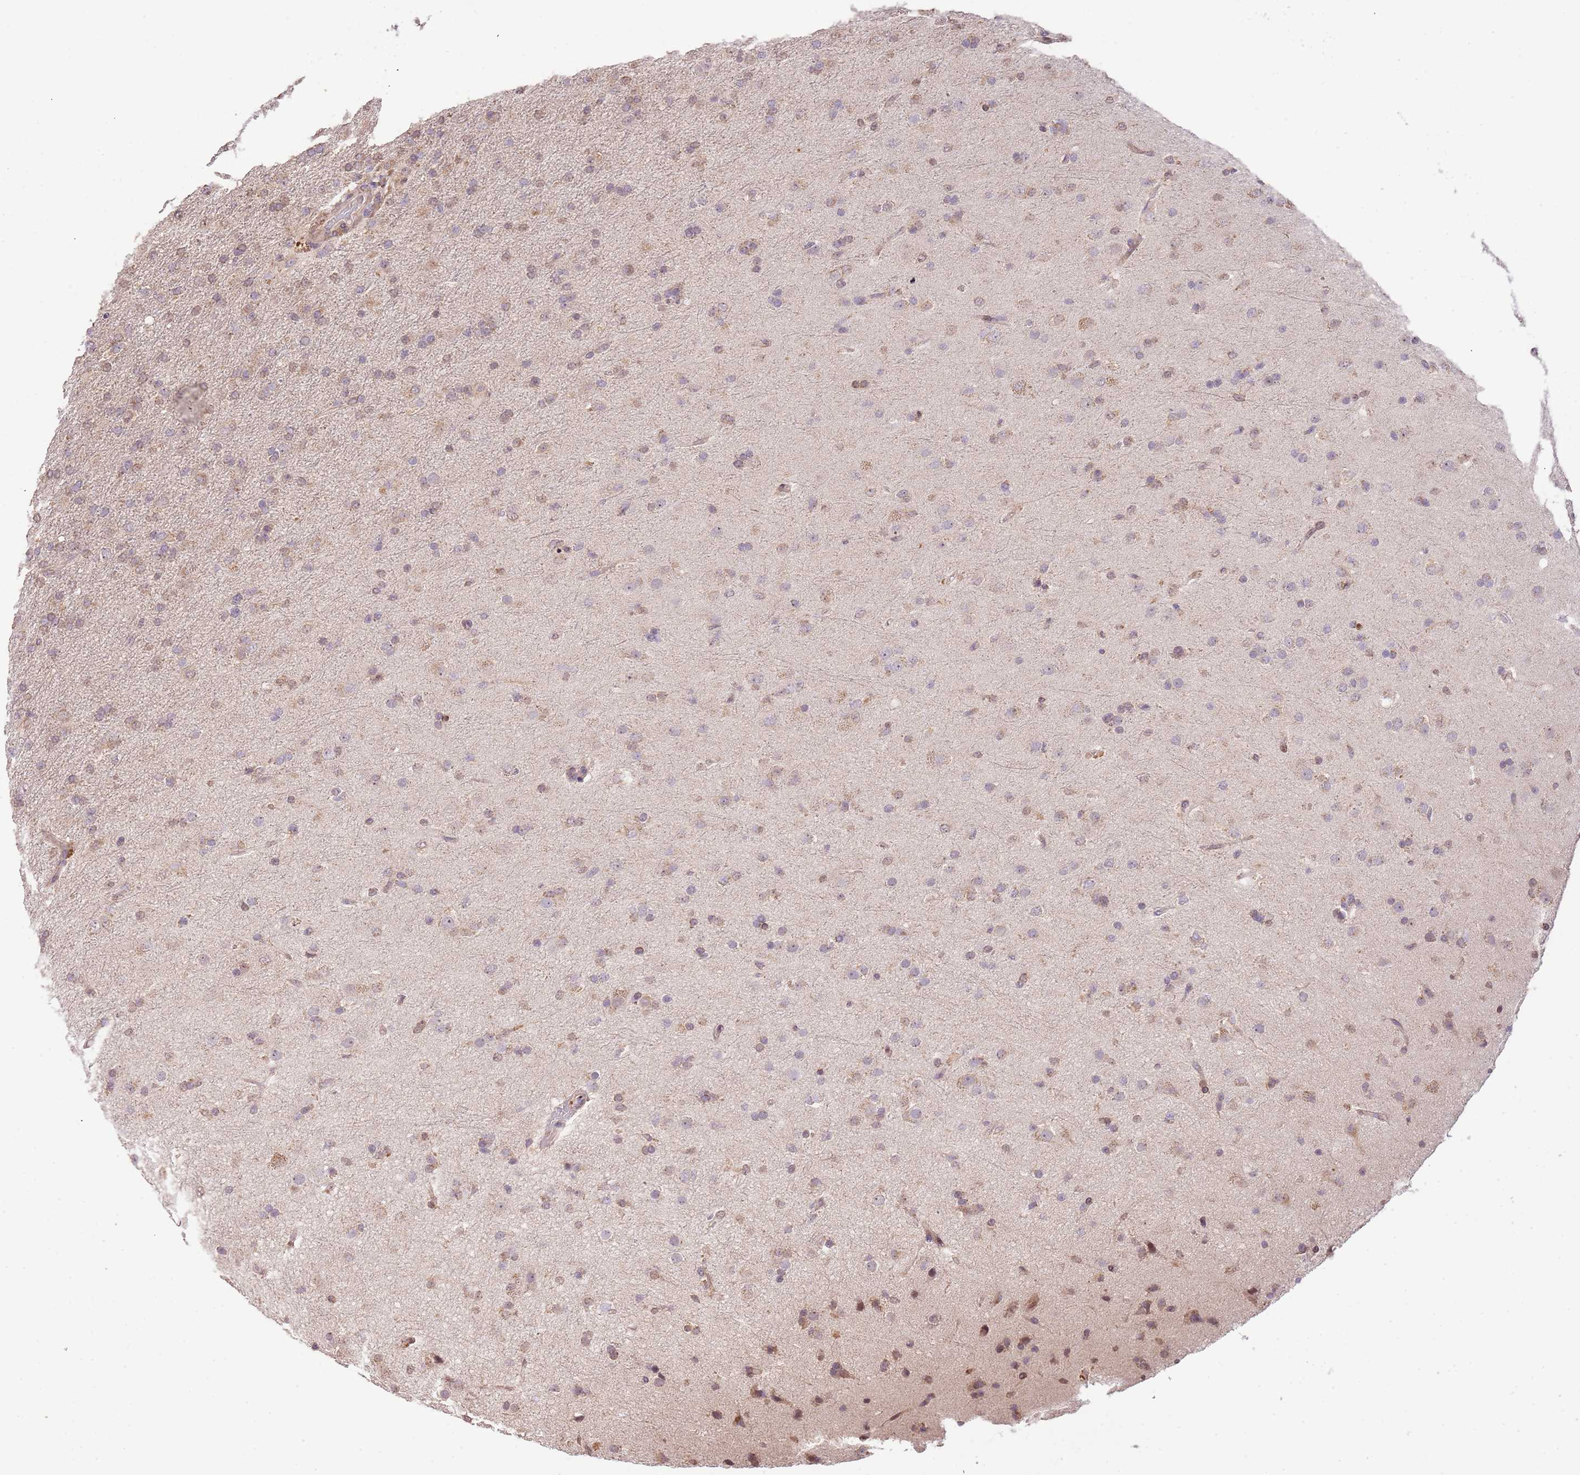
{"staining": {"intensity": "weak", "quantity": "25%-75%", "location": "cytoplasmic/membranous,nuclear"}, "tissue": "glioma", "cell_type": "Tumor cells", "image_type": "cancer", "snomed": [{"axis": "morphology", "description": "Glioma, malignant, Low grade"}, {"axis": "topography", "description": "Brain"}], "caption": "Protein staining reveals weak cytoplasmic/membranous and nuclear positivity in approximately 25%-75% of tumor cells in malignant glioma (low-grade).", "gene": "SLC16A4", "patient": {"sex": "male", "age": 65}}